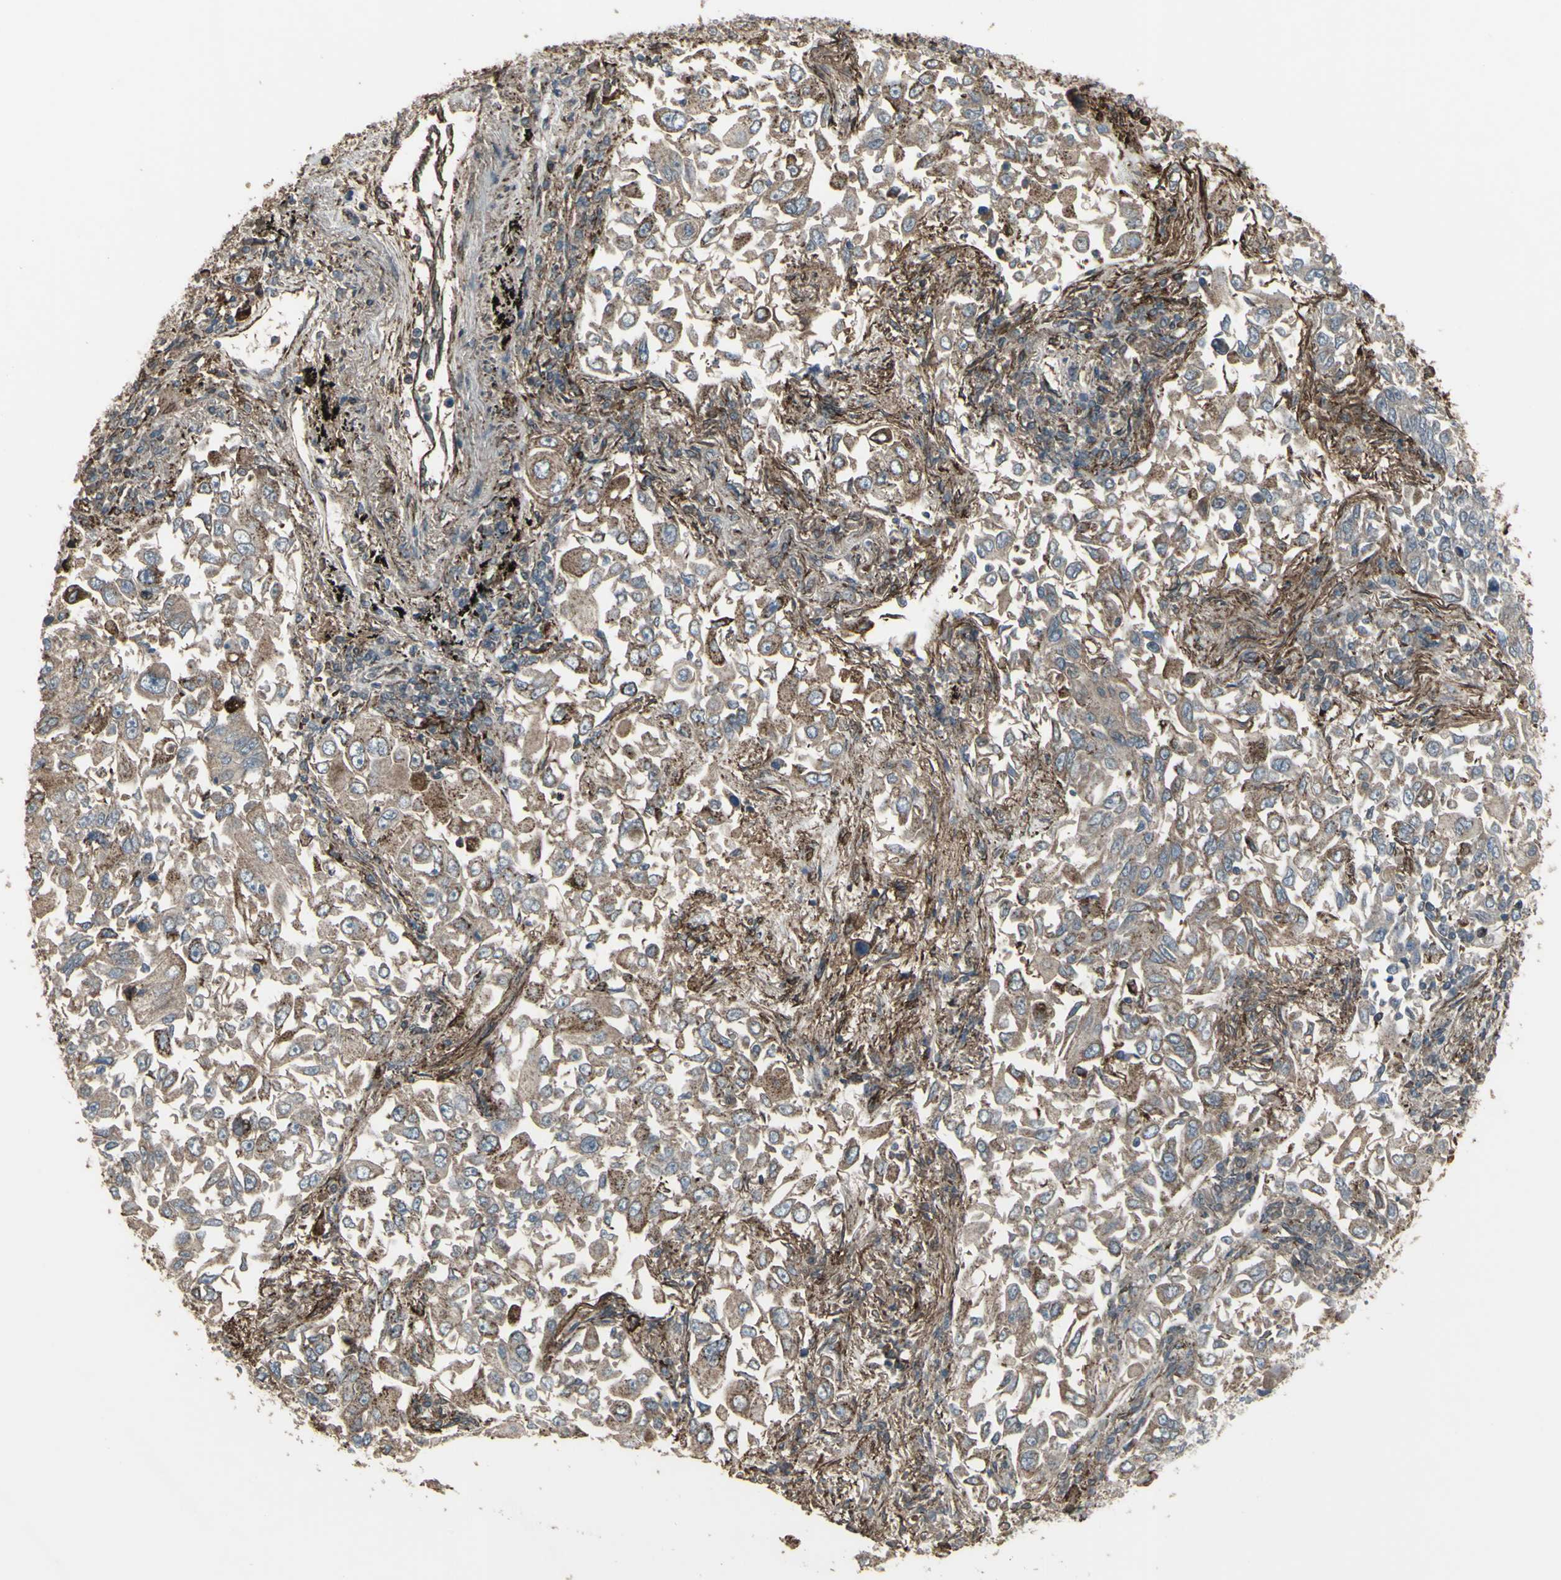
{"staining": {"intensity": "weak", "quantity": ">75%", "location": "cytoplasmic/membranous"}, "tissue": "lung cancer", "cell_type": "Tumor cells", "image_type": "cancer", "snomed": [{"axis": "morphology", "description": "Adenocarcinoma, NOS"}, {"axis": "topography", "description": "Lung"}], "caption": "Immunohistochemistry (DAB) staining of human lung cancer (adenocarcinoma) shows weak cytoplasmic/membranous protein expression in about >75% of tumor cells.", "gene": "SMO", "patient": {"sex": "male", "age": 84}}